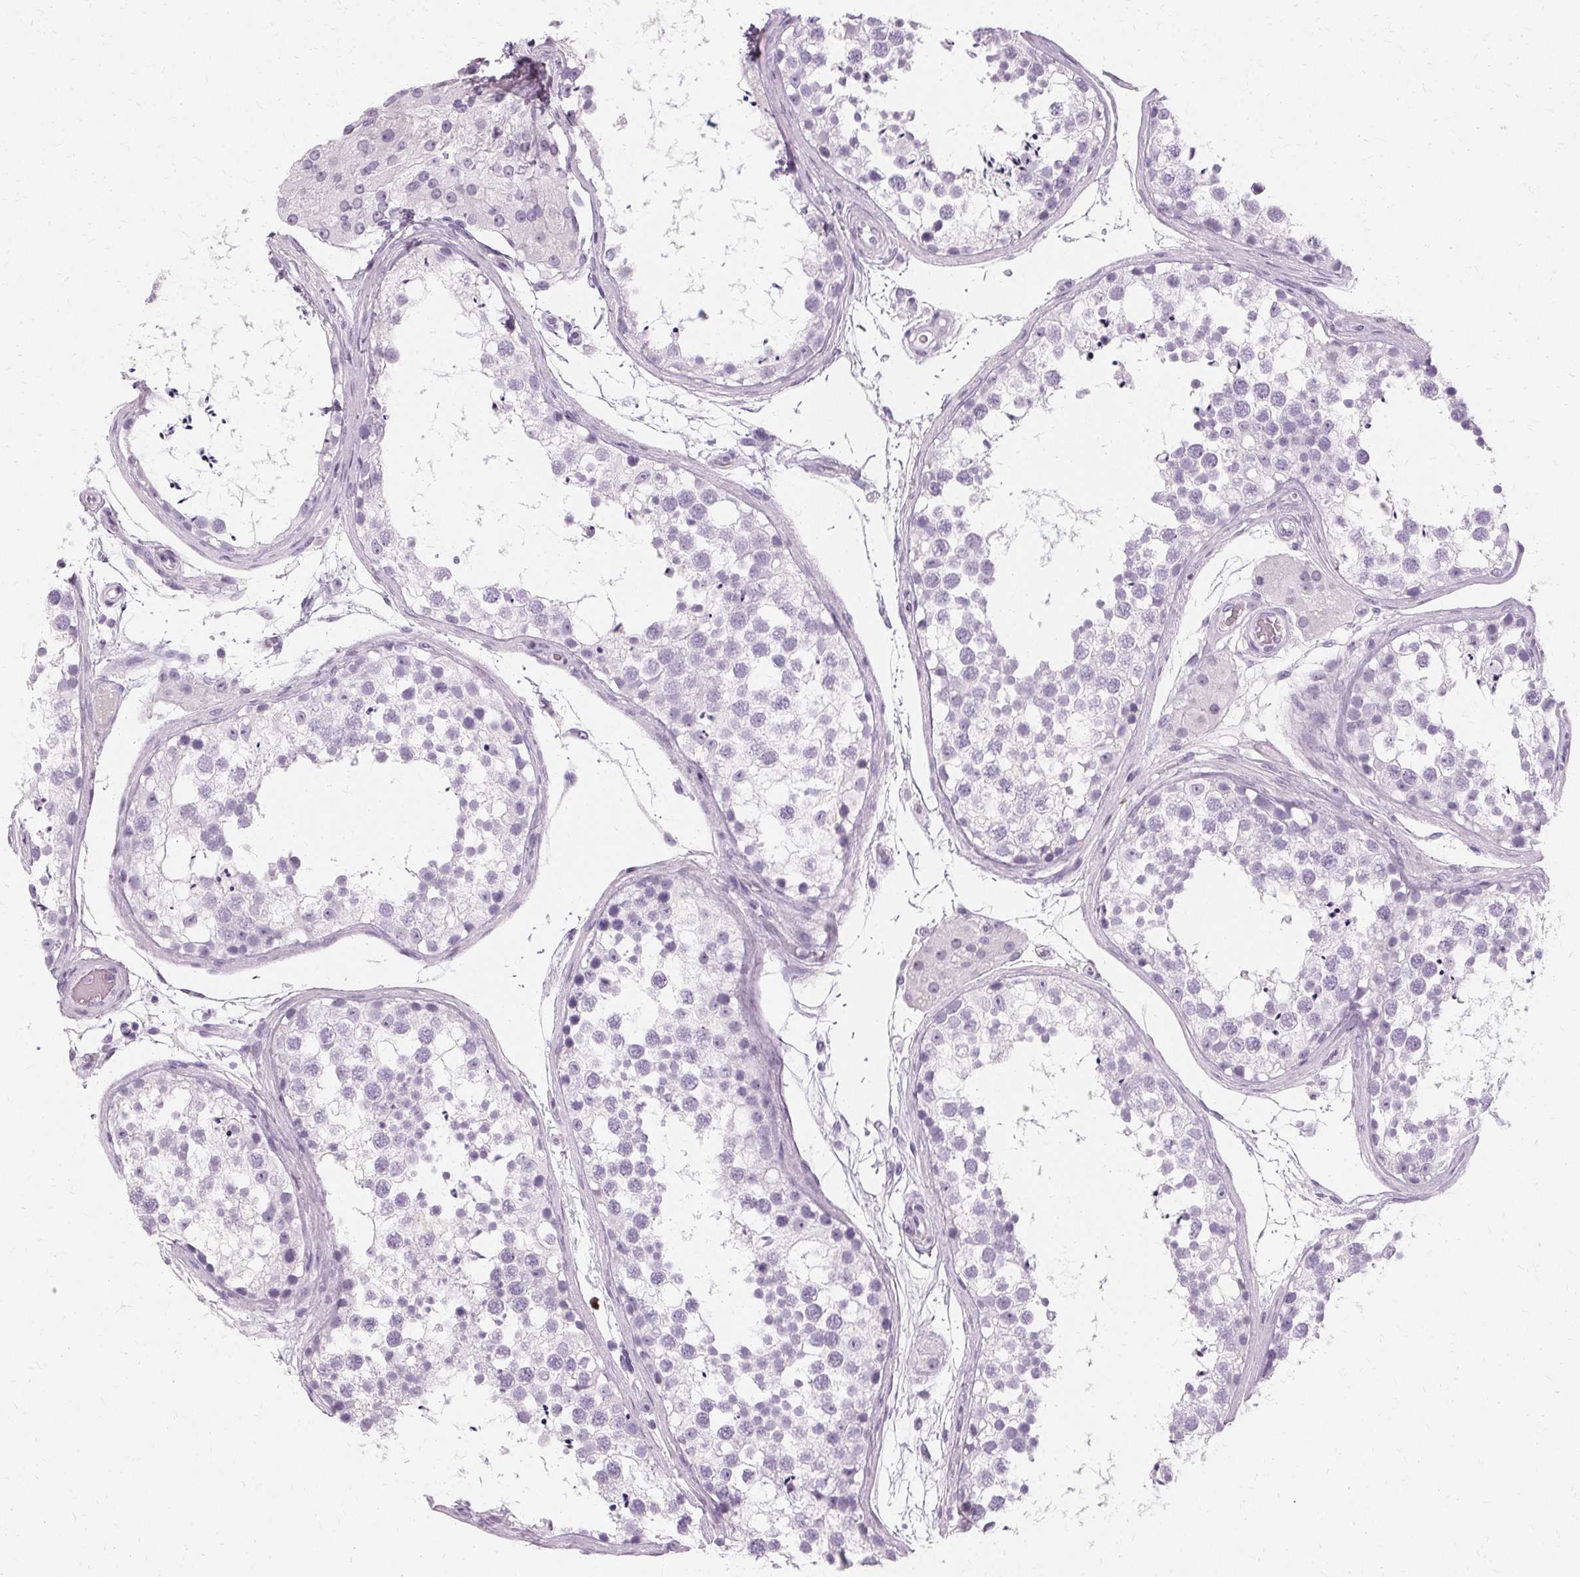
{"staining": {"intensity": "negative", "quantity": "none", "location": "none"}, "tissue": "testis", "cell_type": "Cells in seminiferous ducts", "image_type": "normal", "snomed": [{"axis": "morphology", "description": "Normal tissue, NOS"}, {"axis": "morphology", "description": "Seminoma, NOS"}, {"axis": "topography", "description": "Testis"}], "caption": "Photomicrograph shows no significant protein expression in cells in seminiferous ducts of benign testis.", "gene": "KRT6A", "patient": {"sex": "male", "age": 65}}